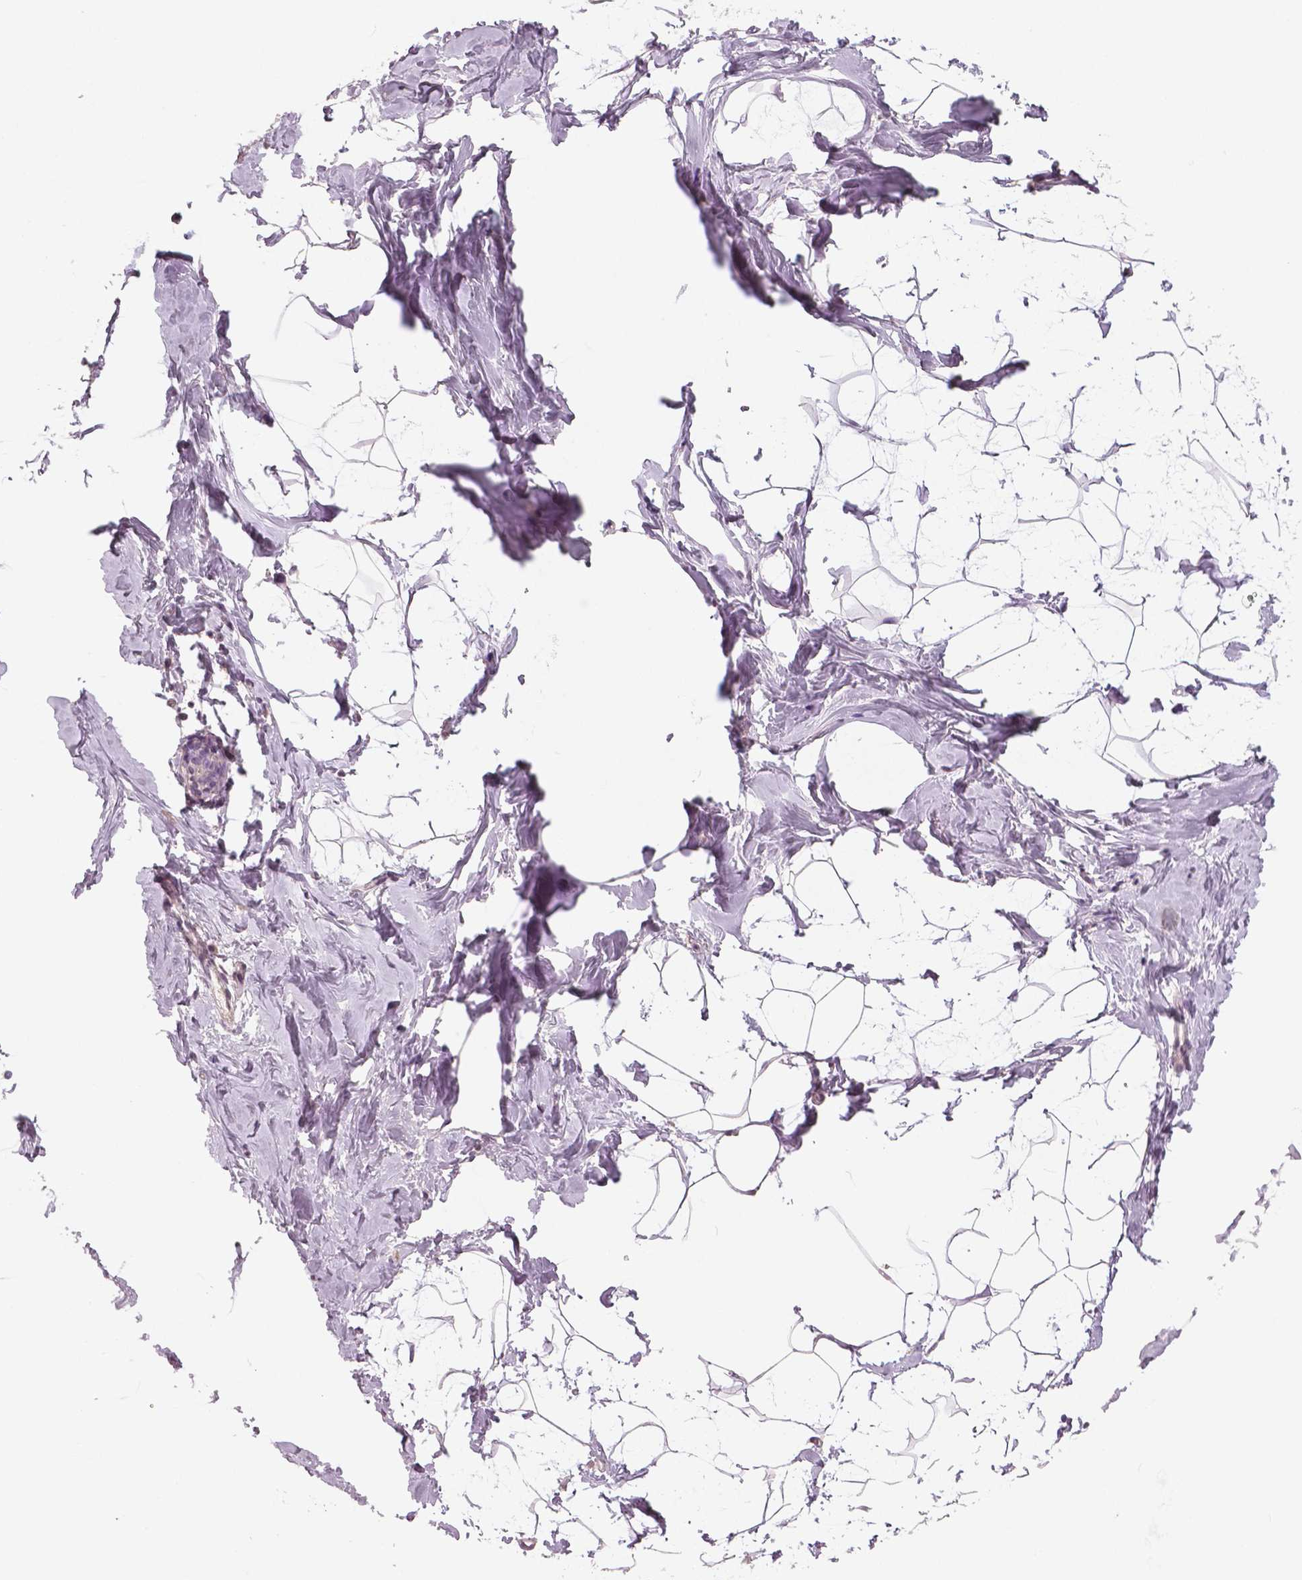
{"staining": {"intensity": "negative", "quantity": "none", "location": "none"}, "tissue": "breast", "cell_type": "Adipocytes", "image_type": "normal", "snomed": [{"axis": "morphology", "description": "Normal tissue, NOS"}, {"axis": "topography", "description": "Breast"}], "caption": "This photomicrograph is of normal breast stained with immunohistochemistry to label a protein in brown with the nuclei are counter-stained blue. There is no positivity in adipocytes.", "gene": "NECAB1", "patient": {"sex": "female", "age": 32}}